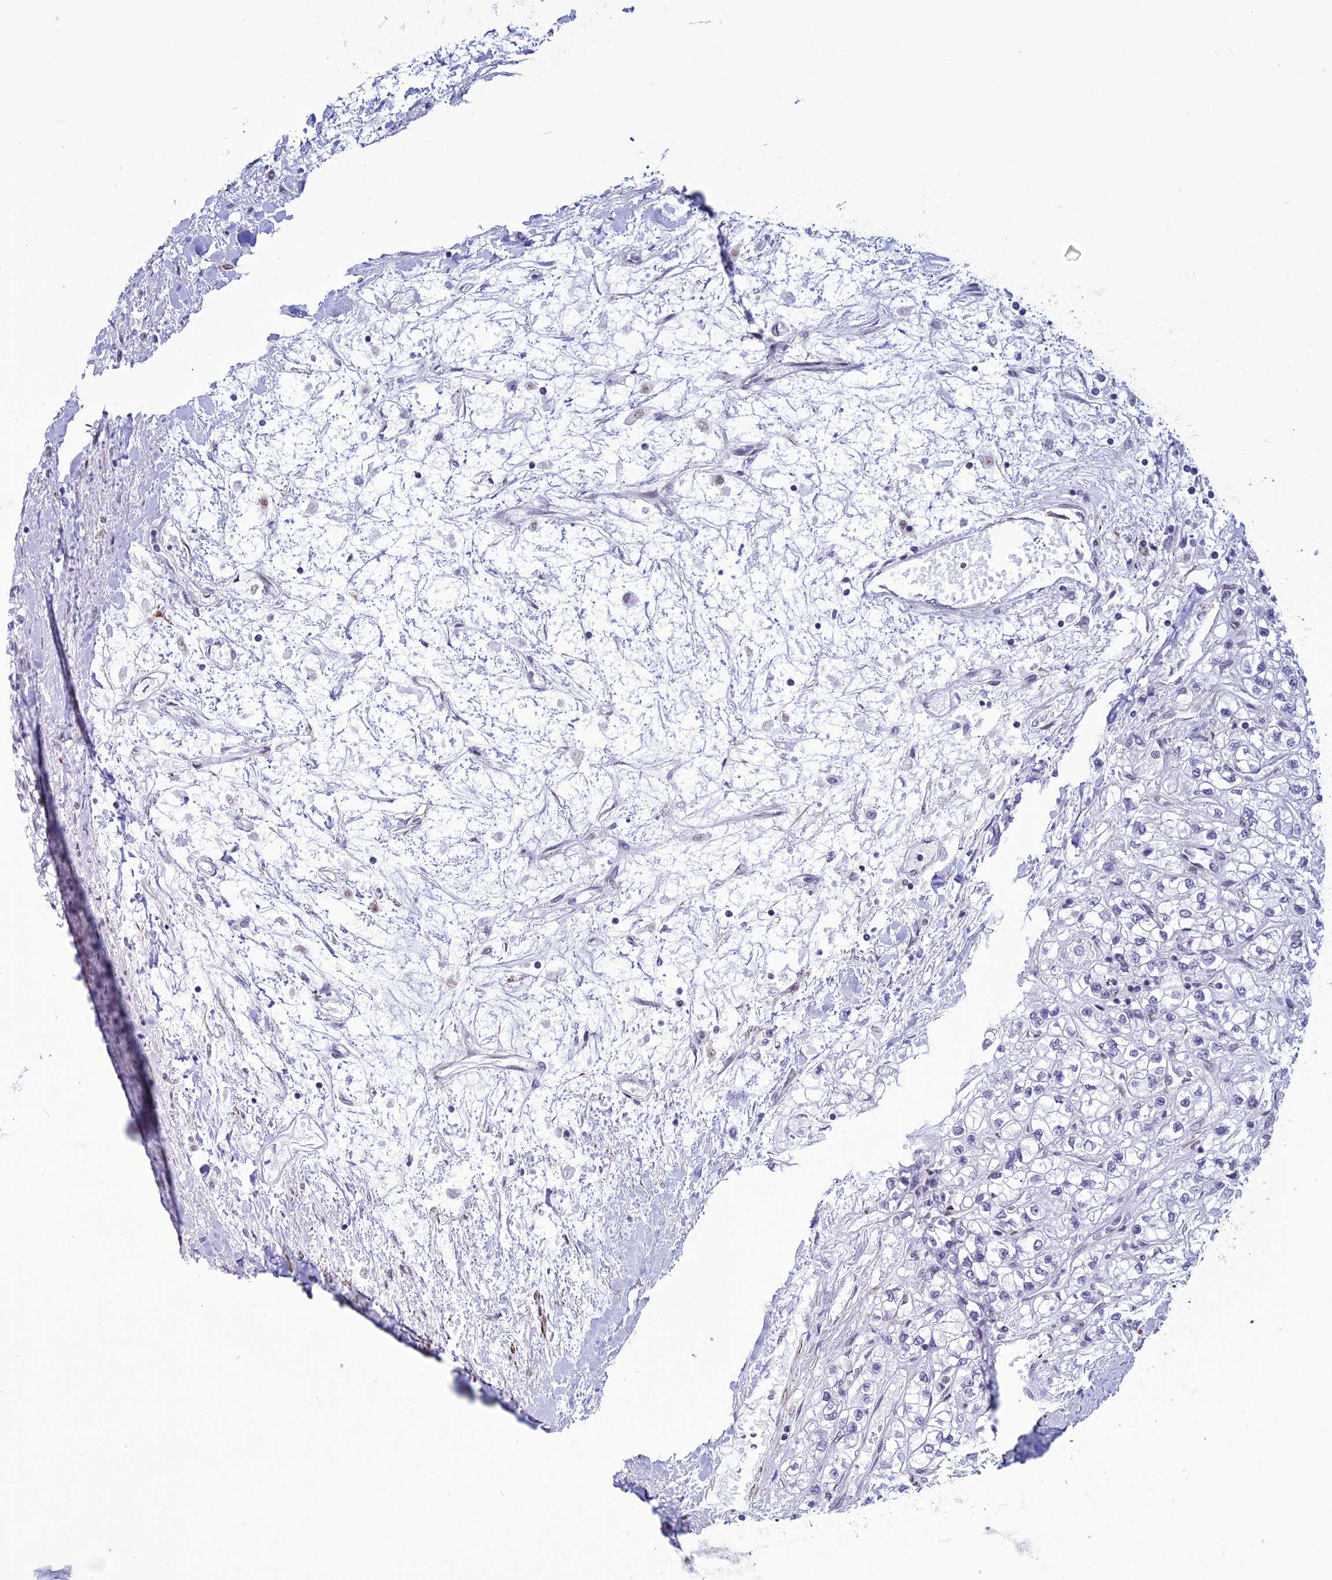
{"staining": {"intensity": "negative", "quantity": "none", "location": "none"}, "tissue": "renal cancer", "cell_type": "Tumor cells", "image_type": "cancer", "snomed": [{"axis": "morphology", "description": "Adenocarcinoma, NOS"}, {"axis": "topography", "description": "Kidney"}], "caption": "Tumor cells show no significant staining in renal adenocarcinoma.", "gene": "U2AF1", "patient": {"sex": "male", "age": 80}}